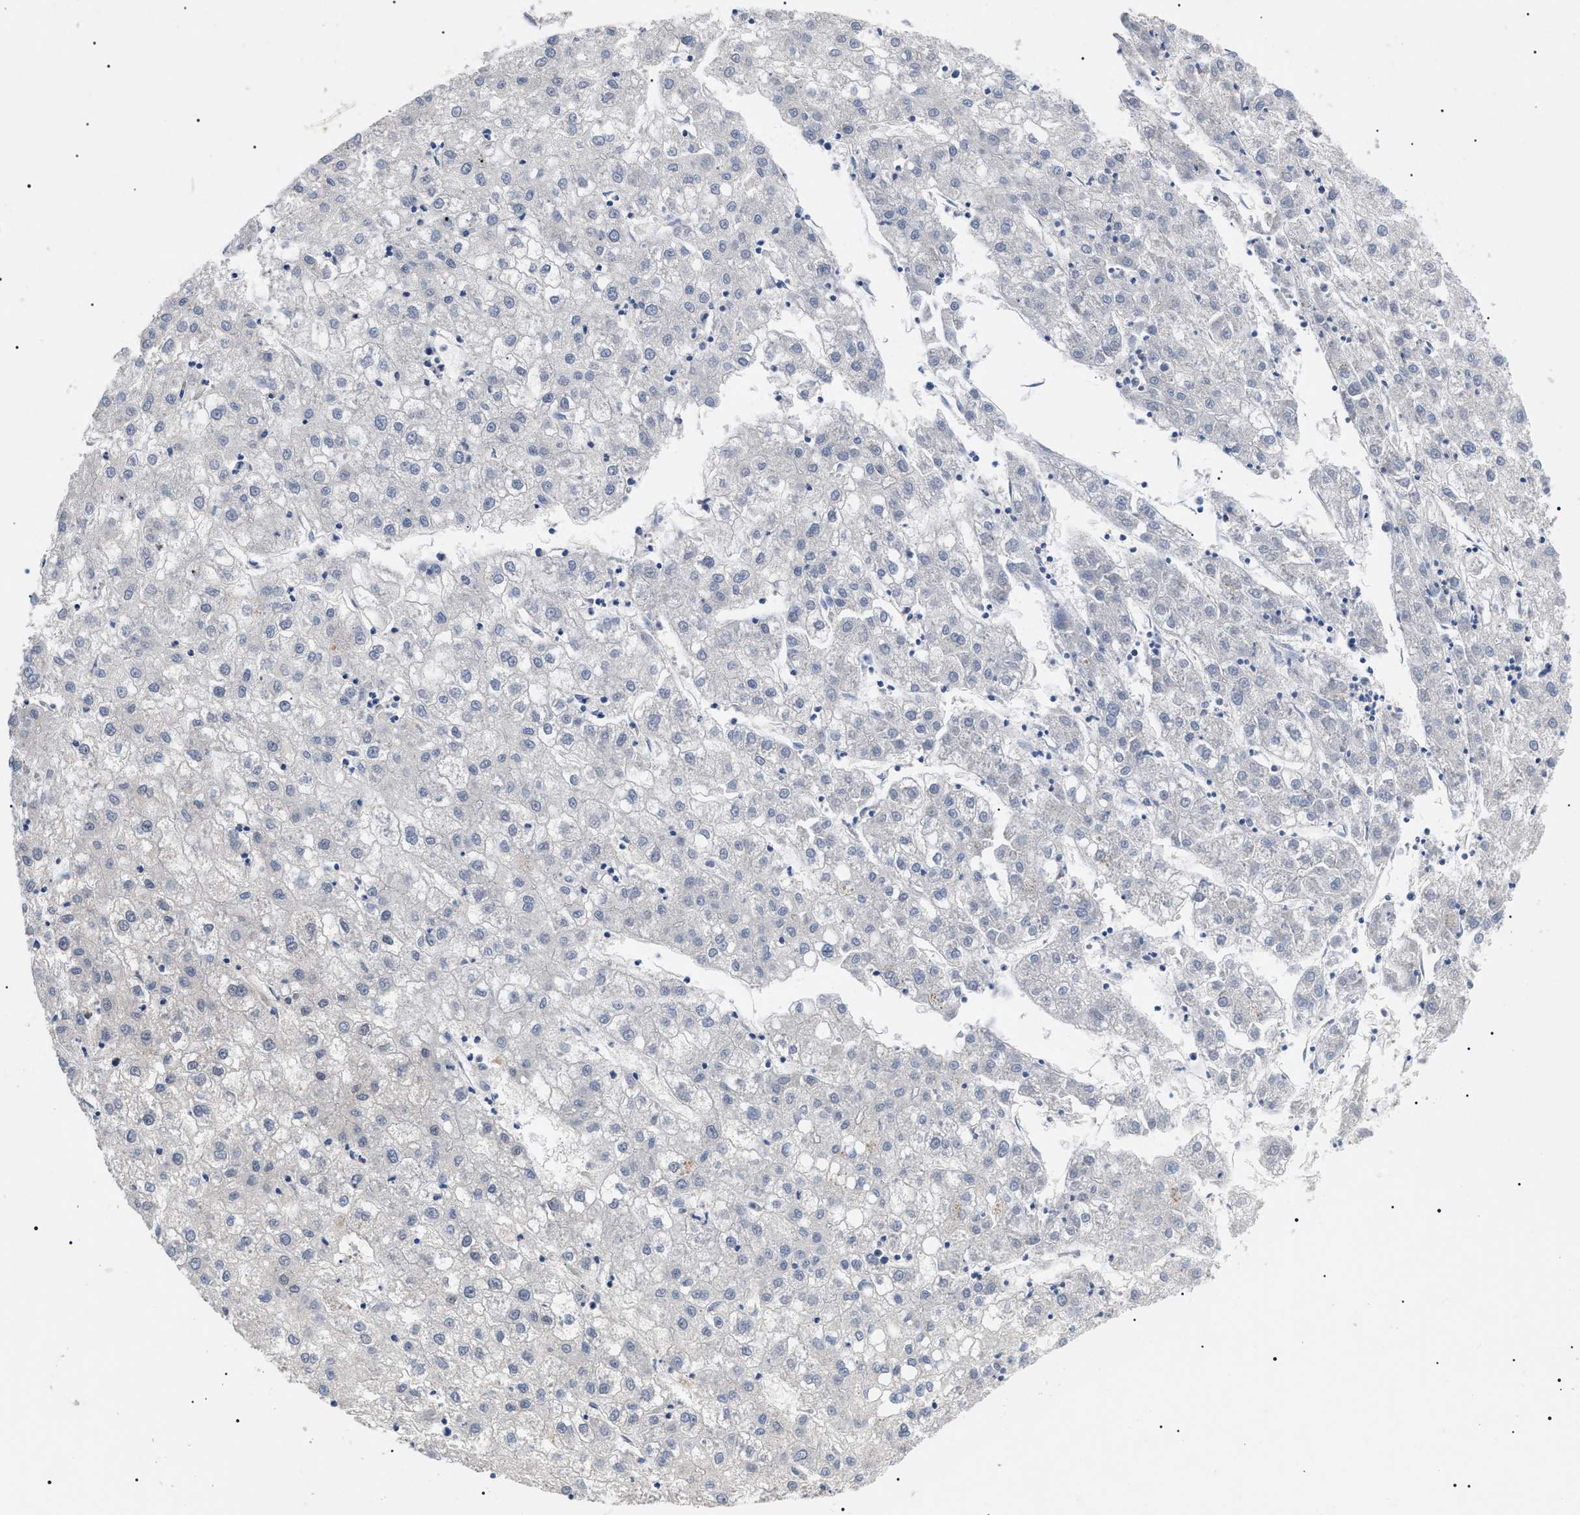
{"staining": {"intensity": "negative", "quantity": "none", "location": "none"}, "tissue": "liver cancer", "cell_type": "Tumor cells", "image_type": "cancer", "snomed": [{"axis": "morphology", "description": "Carcinoma, Hepatocellular, NOS"}, {"axis": "topography", "description": "Liver"}], "caption": "Tumor cells are negative for protein expression in human liver hepatocellular carcinoma. (Stains: DAB immunohistochemistry with hematoxylin counter stain, Microscopy: brightfield microscopy at high magnification).", "gene": "GARRE1", "patient": {"sex": "male", "age": 72}}